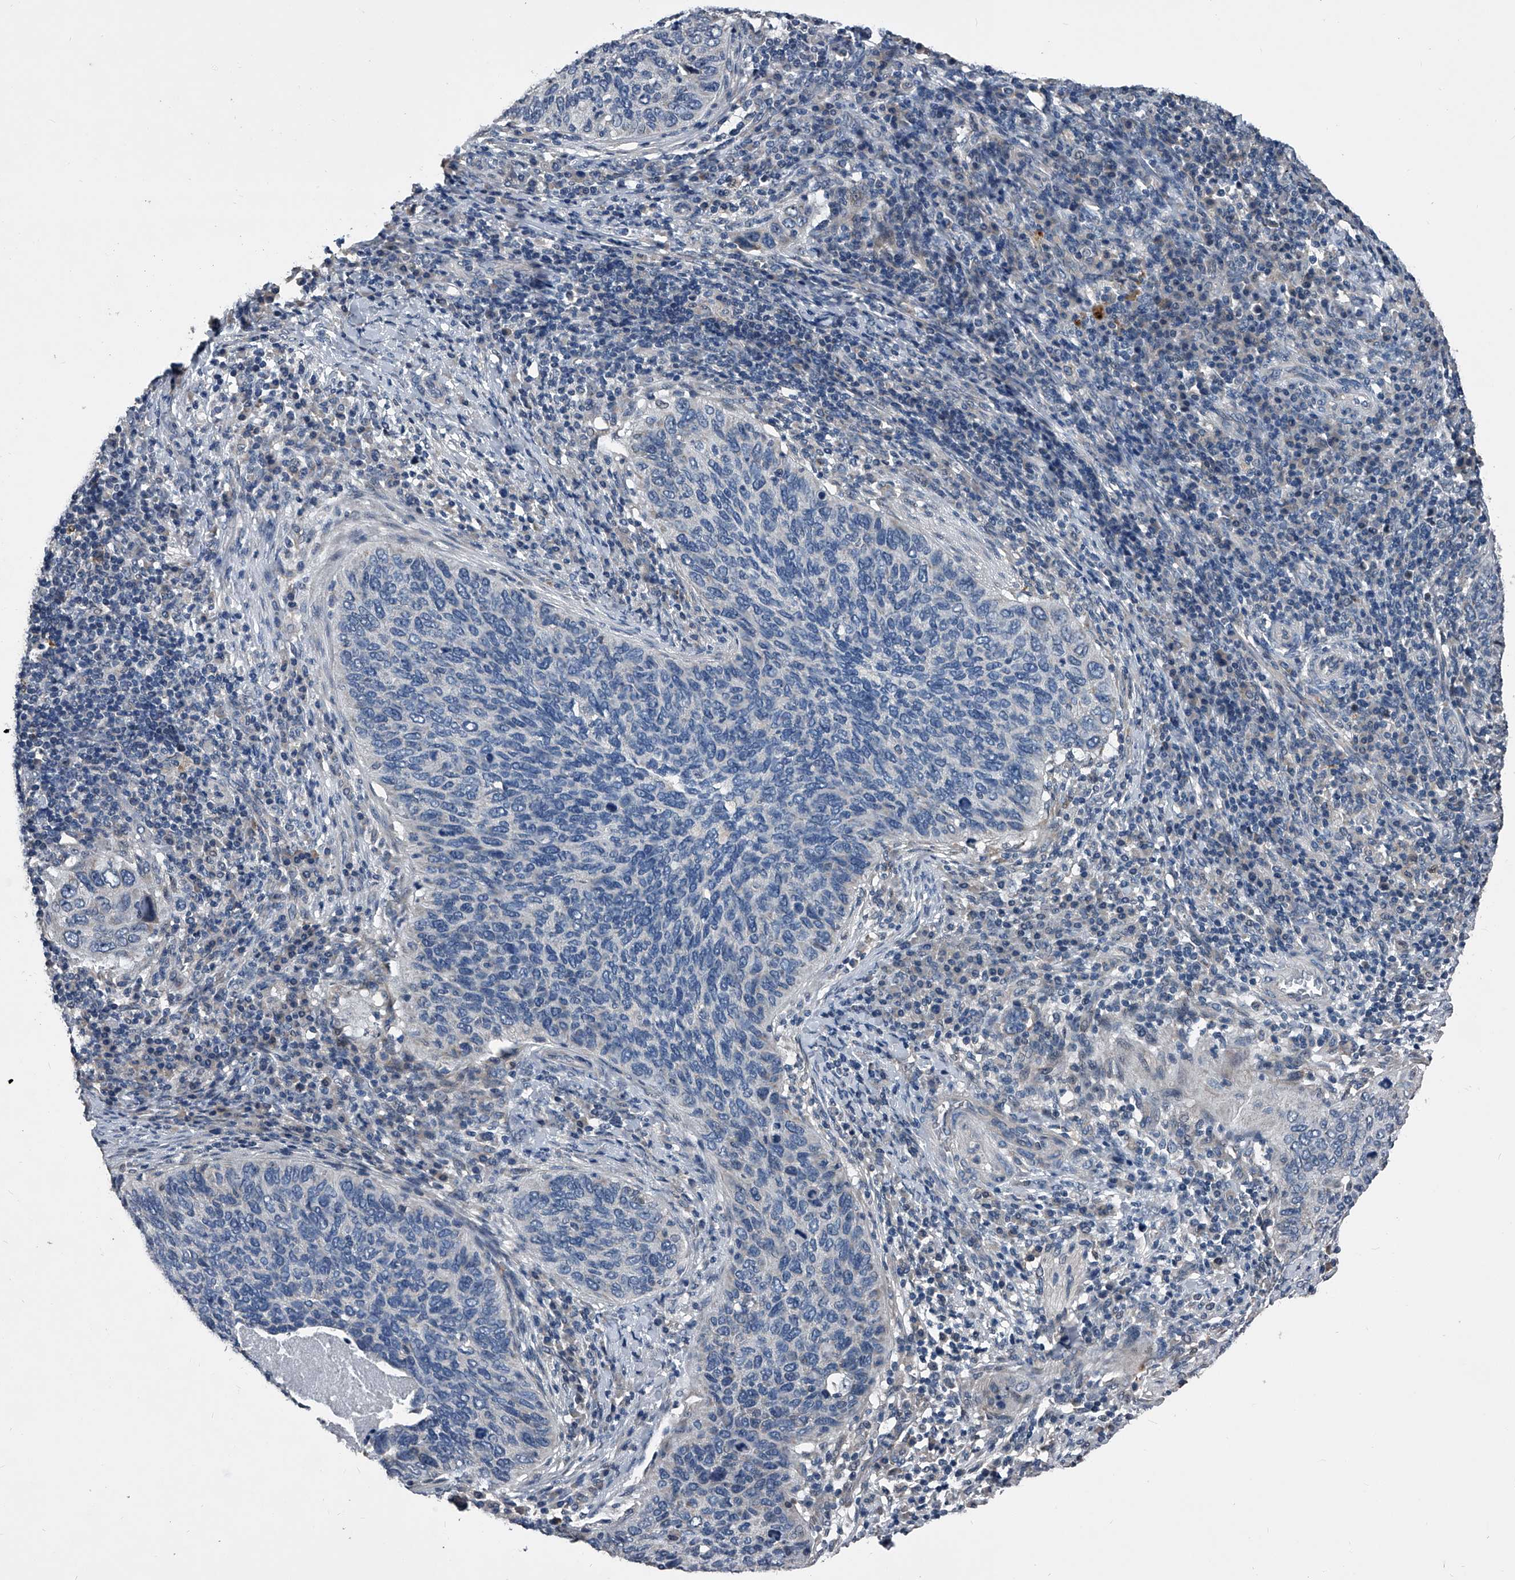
{"staining": {"intensity": "negative", "quantity": "none", "location": "none"}, "tissue": "cervical cancer", "cell_type": "Tumor cells", "image_type": "cancer", "snomed": [{"axis": "morphology", "description": "Squamous cell carcinoma, NOS"}, {"axis": "topography", "description": "Cervix"}], "caption": "Immunohistochemical staining of squamous cell carcinoma (cervical) shows no significant positivity in tumor cells. (Brightfield microscopy of DAB (3,3'-diaminobenzidine) immunohistochemistry (IHC) at high magnification).", "gene": "PHACTR1", "patient": {"sex": "female", "age": 38}}